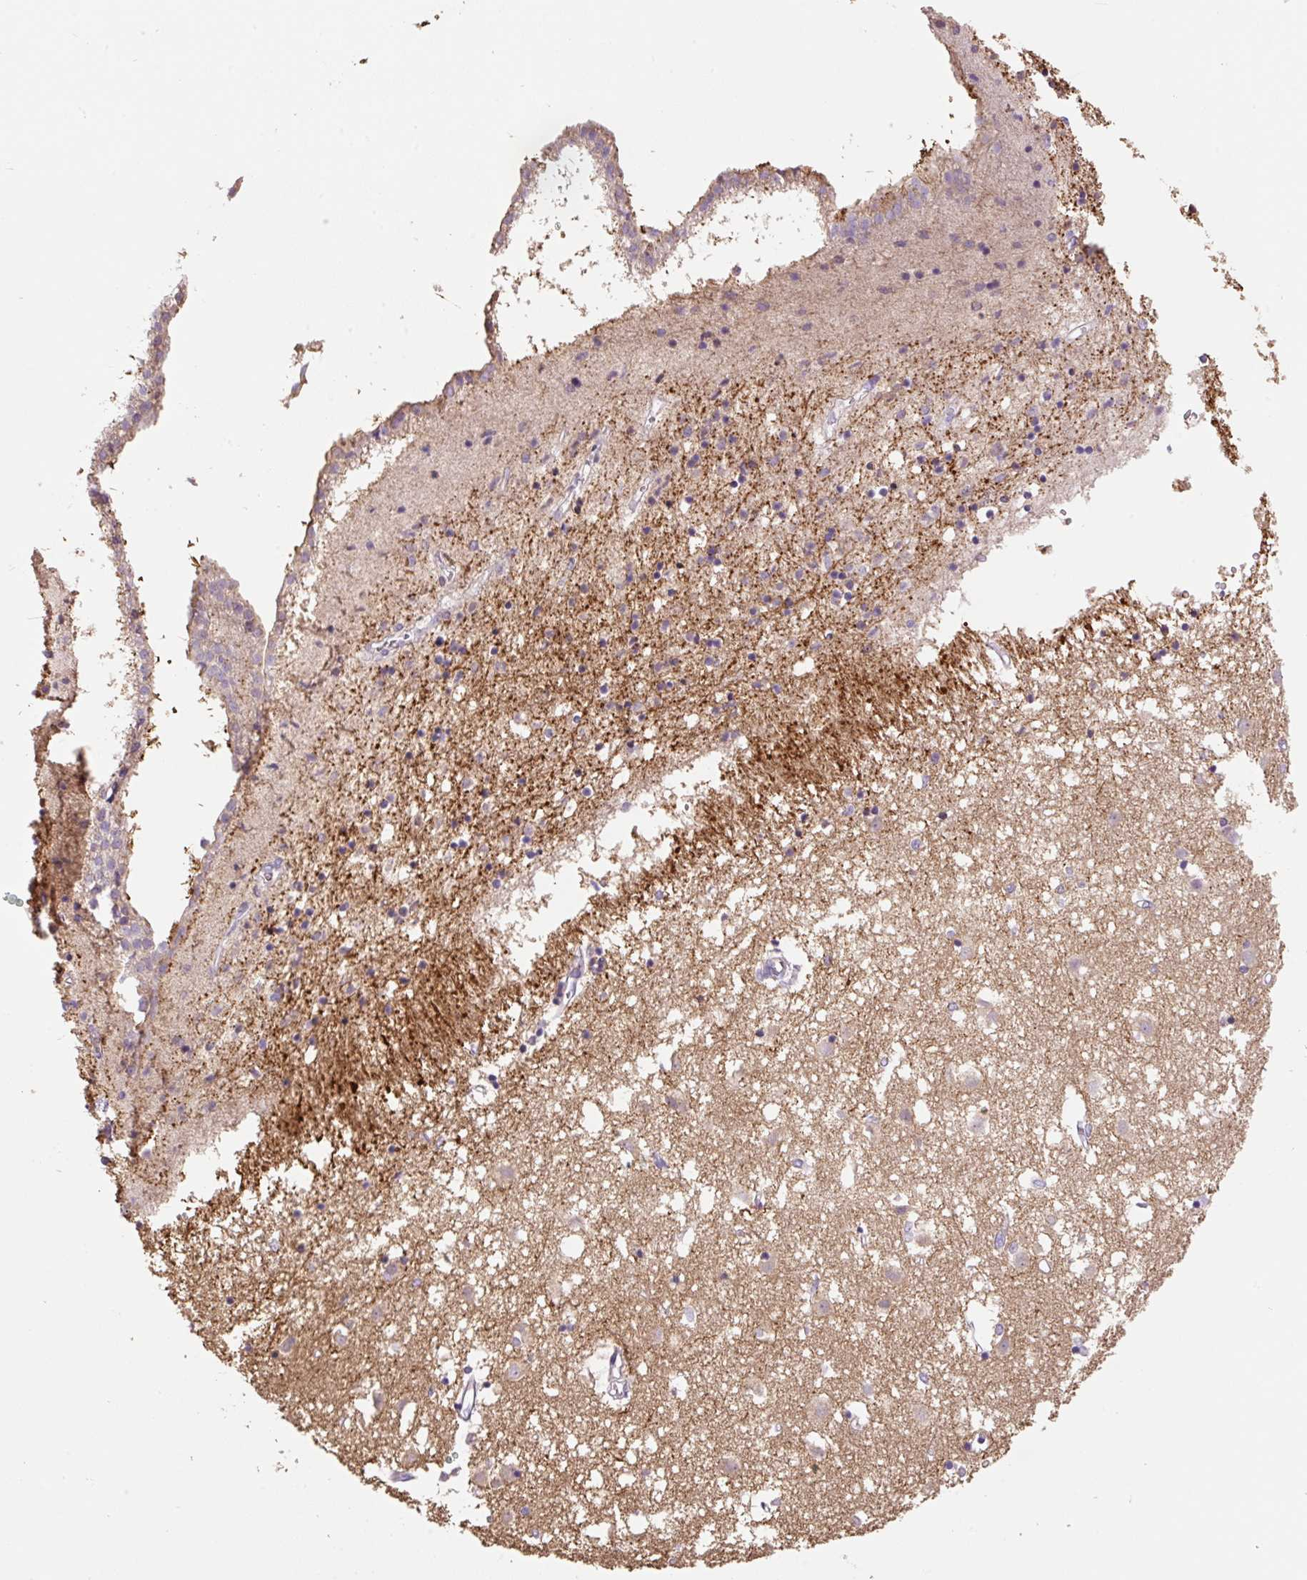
{"staining": {"intensity": "negative", "quantity": "none", "location": "none"}, "tissue": "caudate", "cell_type": "Glial cells", "image_type": "normal", "snomed": [{"axis": "morphology", "description": "Normal tissue, NOS"}, {"axis": "topography", "description": "Lateral ventricle wall"}], "caption": "Immunohistochemistry (IHC) micrograph of normal caudate stained for a protein (brown), which displays no staining in glial cells.", "gene": "COX8A", "patient": {"sex": "male", "age": 70}}